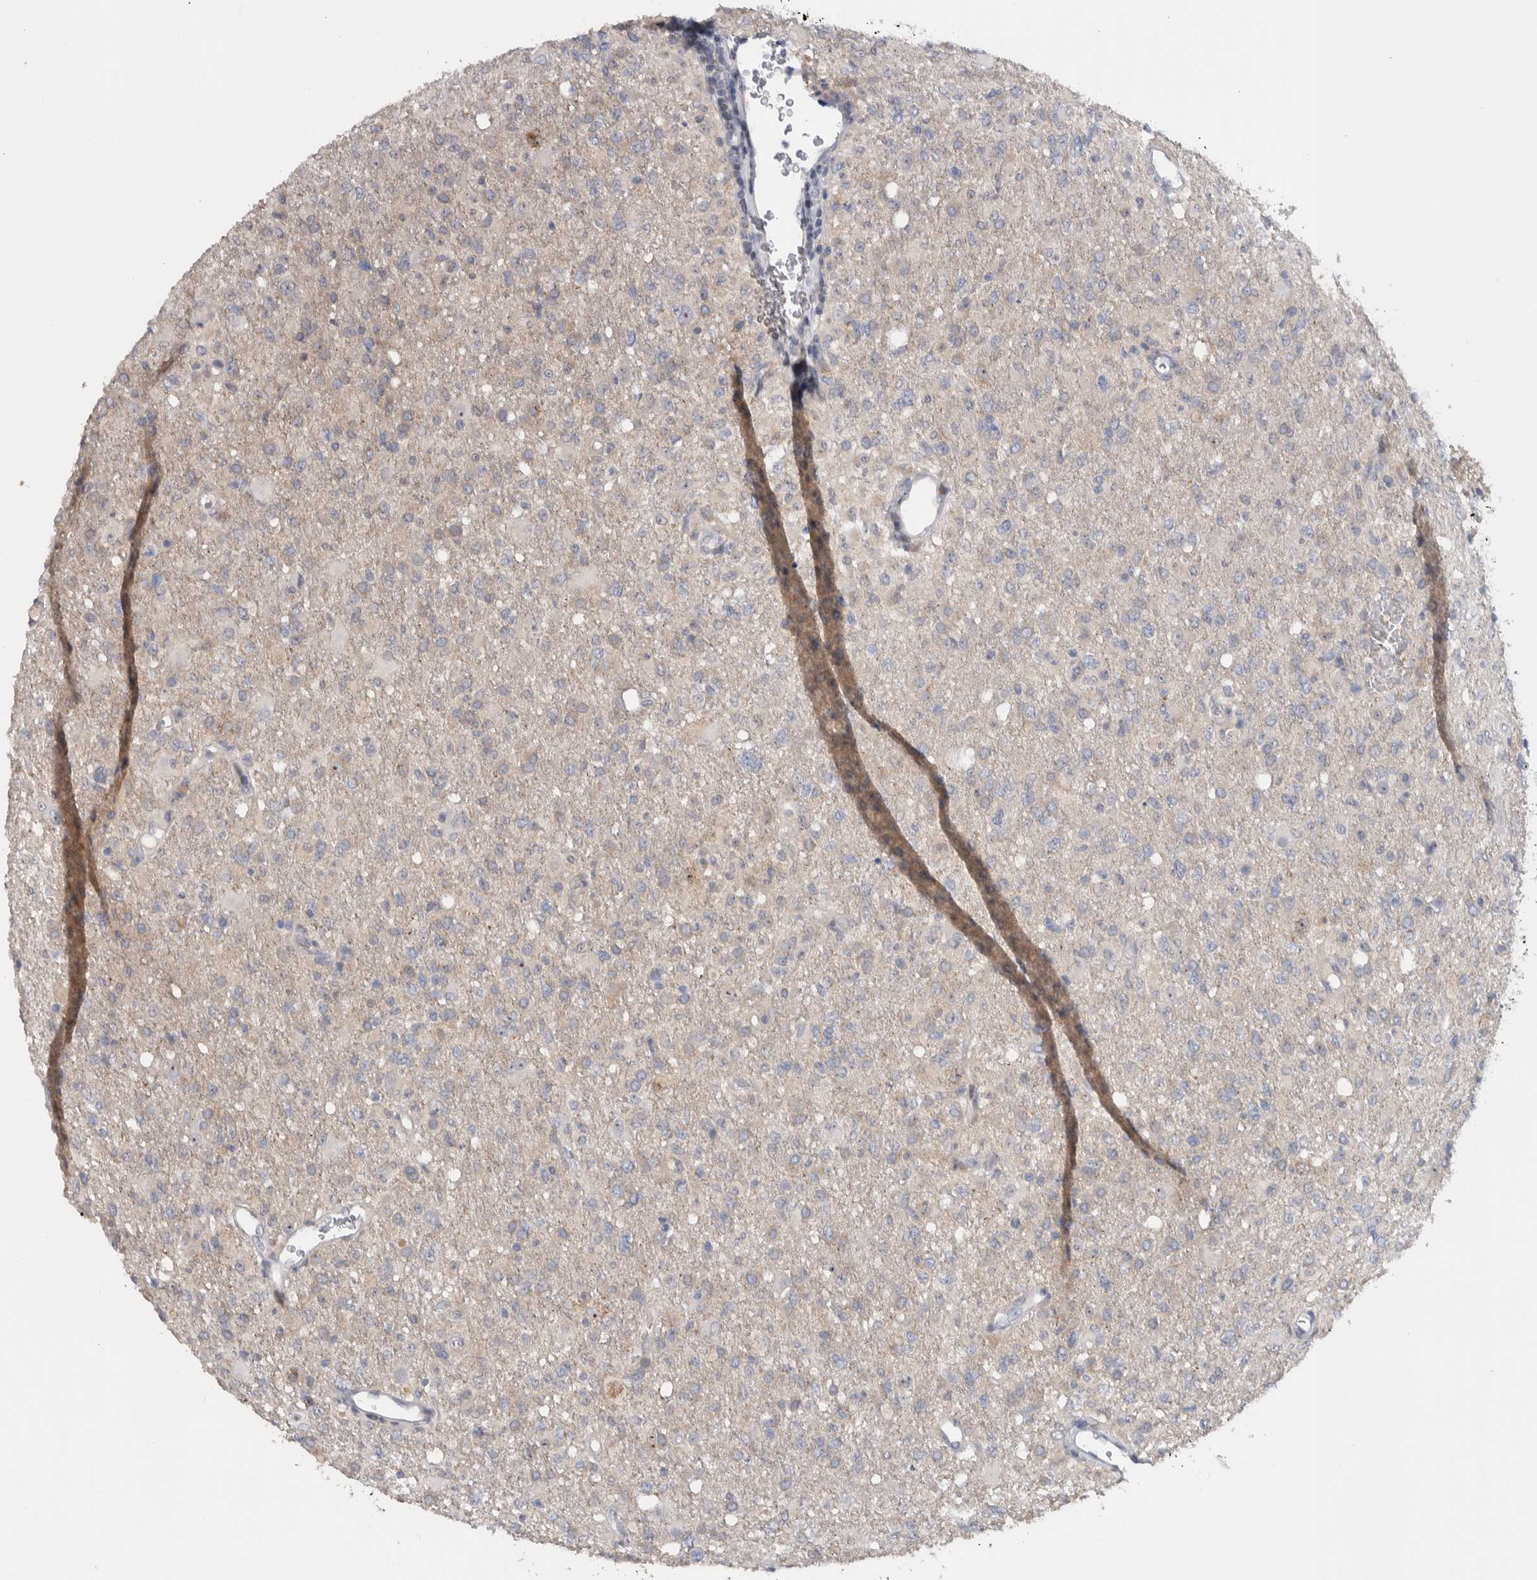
{"staining": {"intensity": "strong", "quantity": "<25%", "location": "nuclear"}, "tissue": "glioma", "cell_type": "Tumor cells", "image_type": "cancer", "snomed": [{"axis": "morphology", "description": "Glioma, malignant, High grade"}, {"axis": "topography", "description": "Brain"}], "caption": "Strong nuclear positivity is present in approximately <25% of tumor cells in malignant high-grade glioma. Ihc stains the protein of interest in brown and the nuclei are stained blue.", "gene": "PRRG4", "patient": {"sex": "female", "age": 57}}